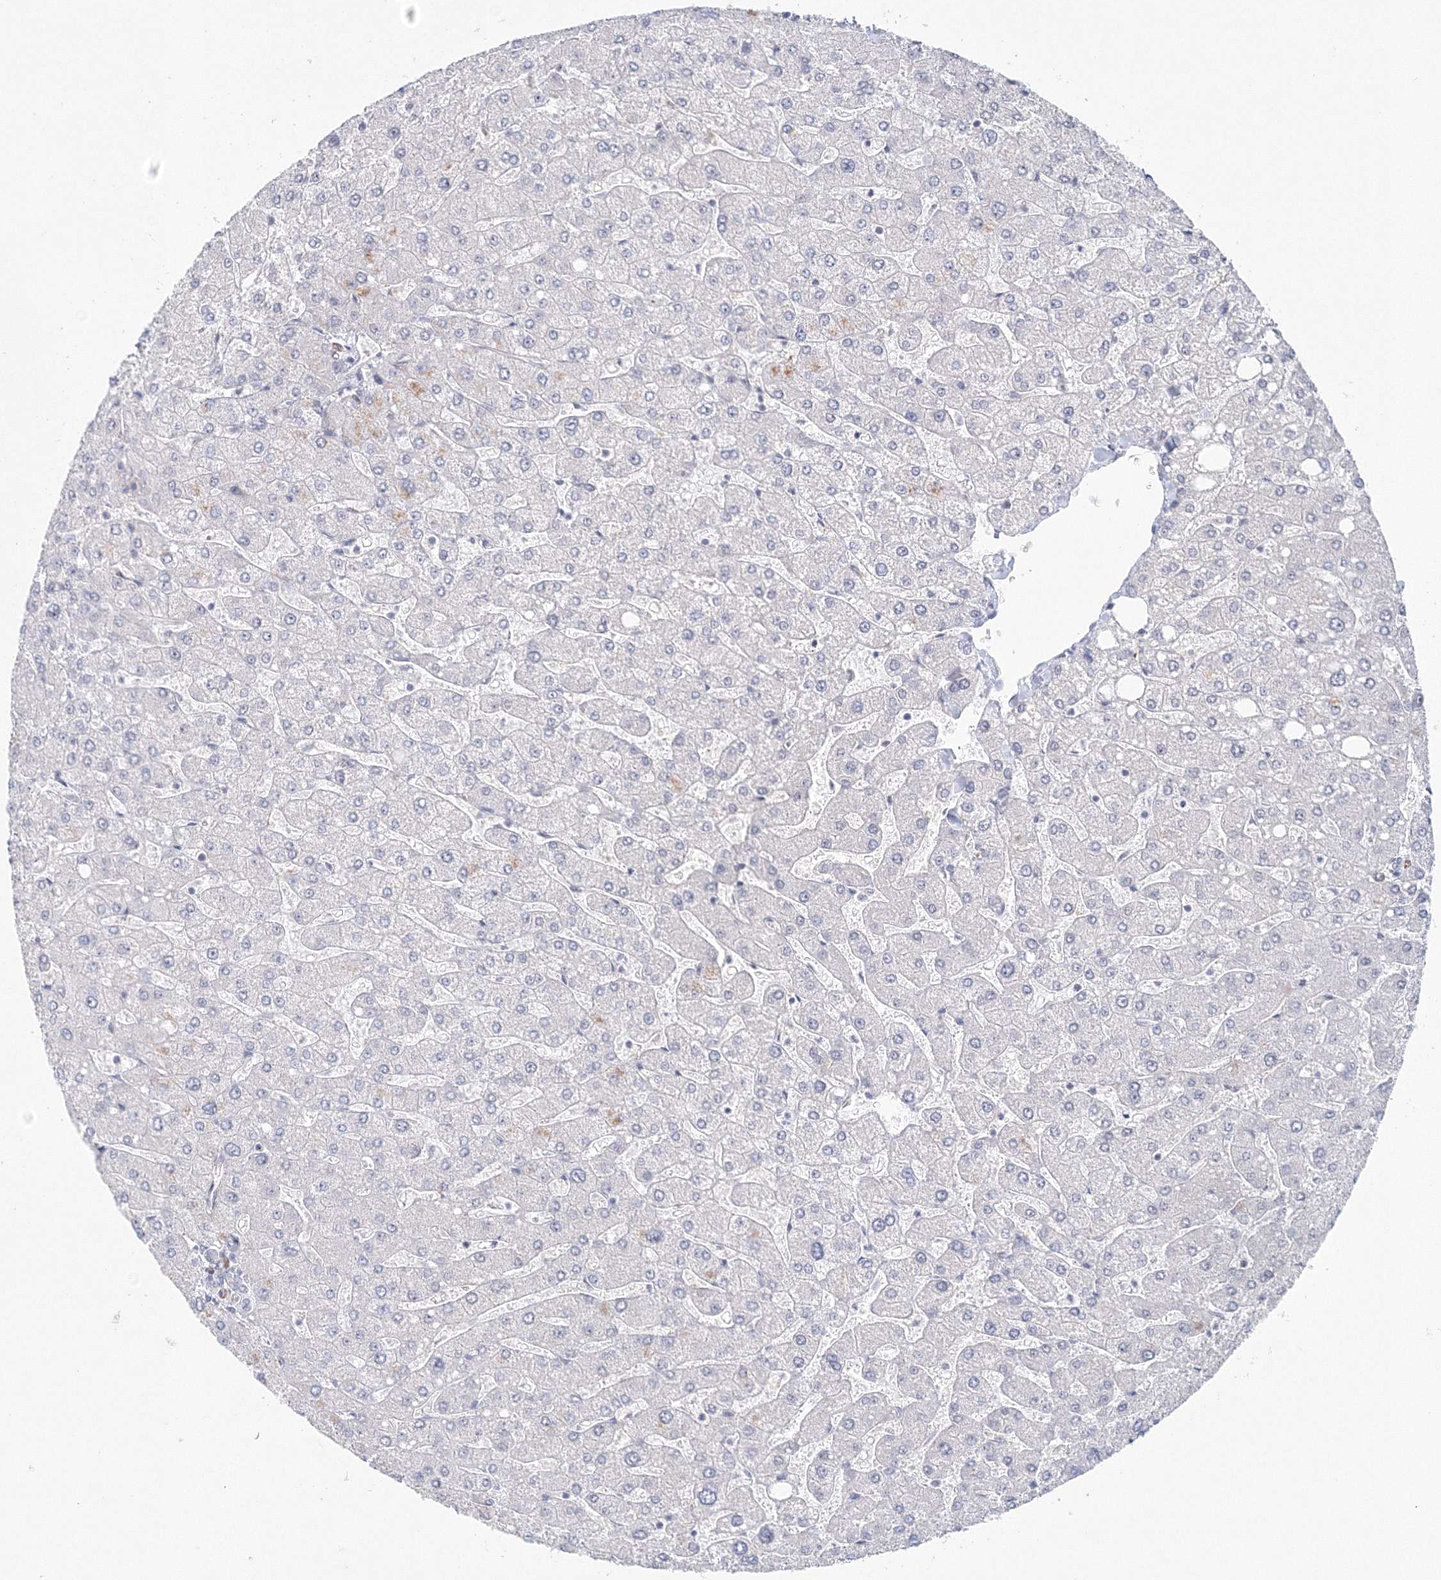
{"staining": {"intensity": "negative", "quantity": "none", "location": "none"}, "tissue": "liver", "cell_type": "Cholangiocytes", "image_type": "normal", "snomed": [{"axis": "morphology", "description": "Normal tissue, NOS"}, {"axis": "topography", "description": "Liver"}], "caption": "DAB (3,3'-diaminobenzidine) immunohistochemical staining of unremarkable human liver shows no significant positivity in cholangiocytes. Nuclei are stained in blue.", "gene": "SIRT7", "patient": {"sex": "male", "age": 55}}